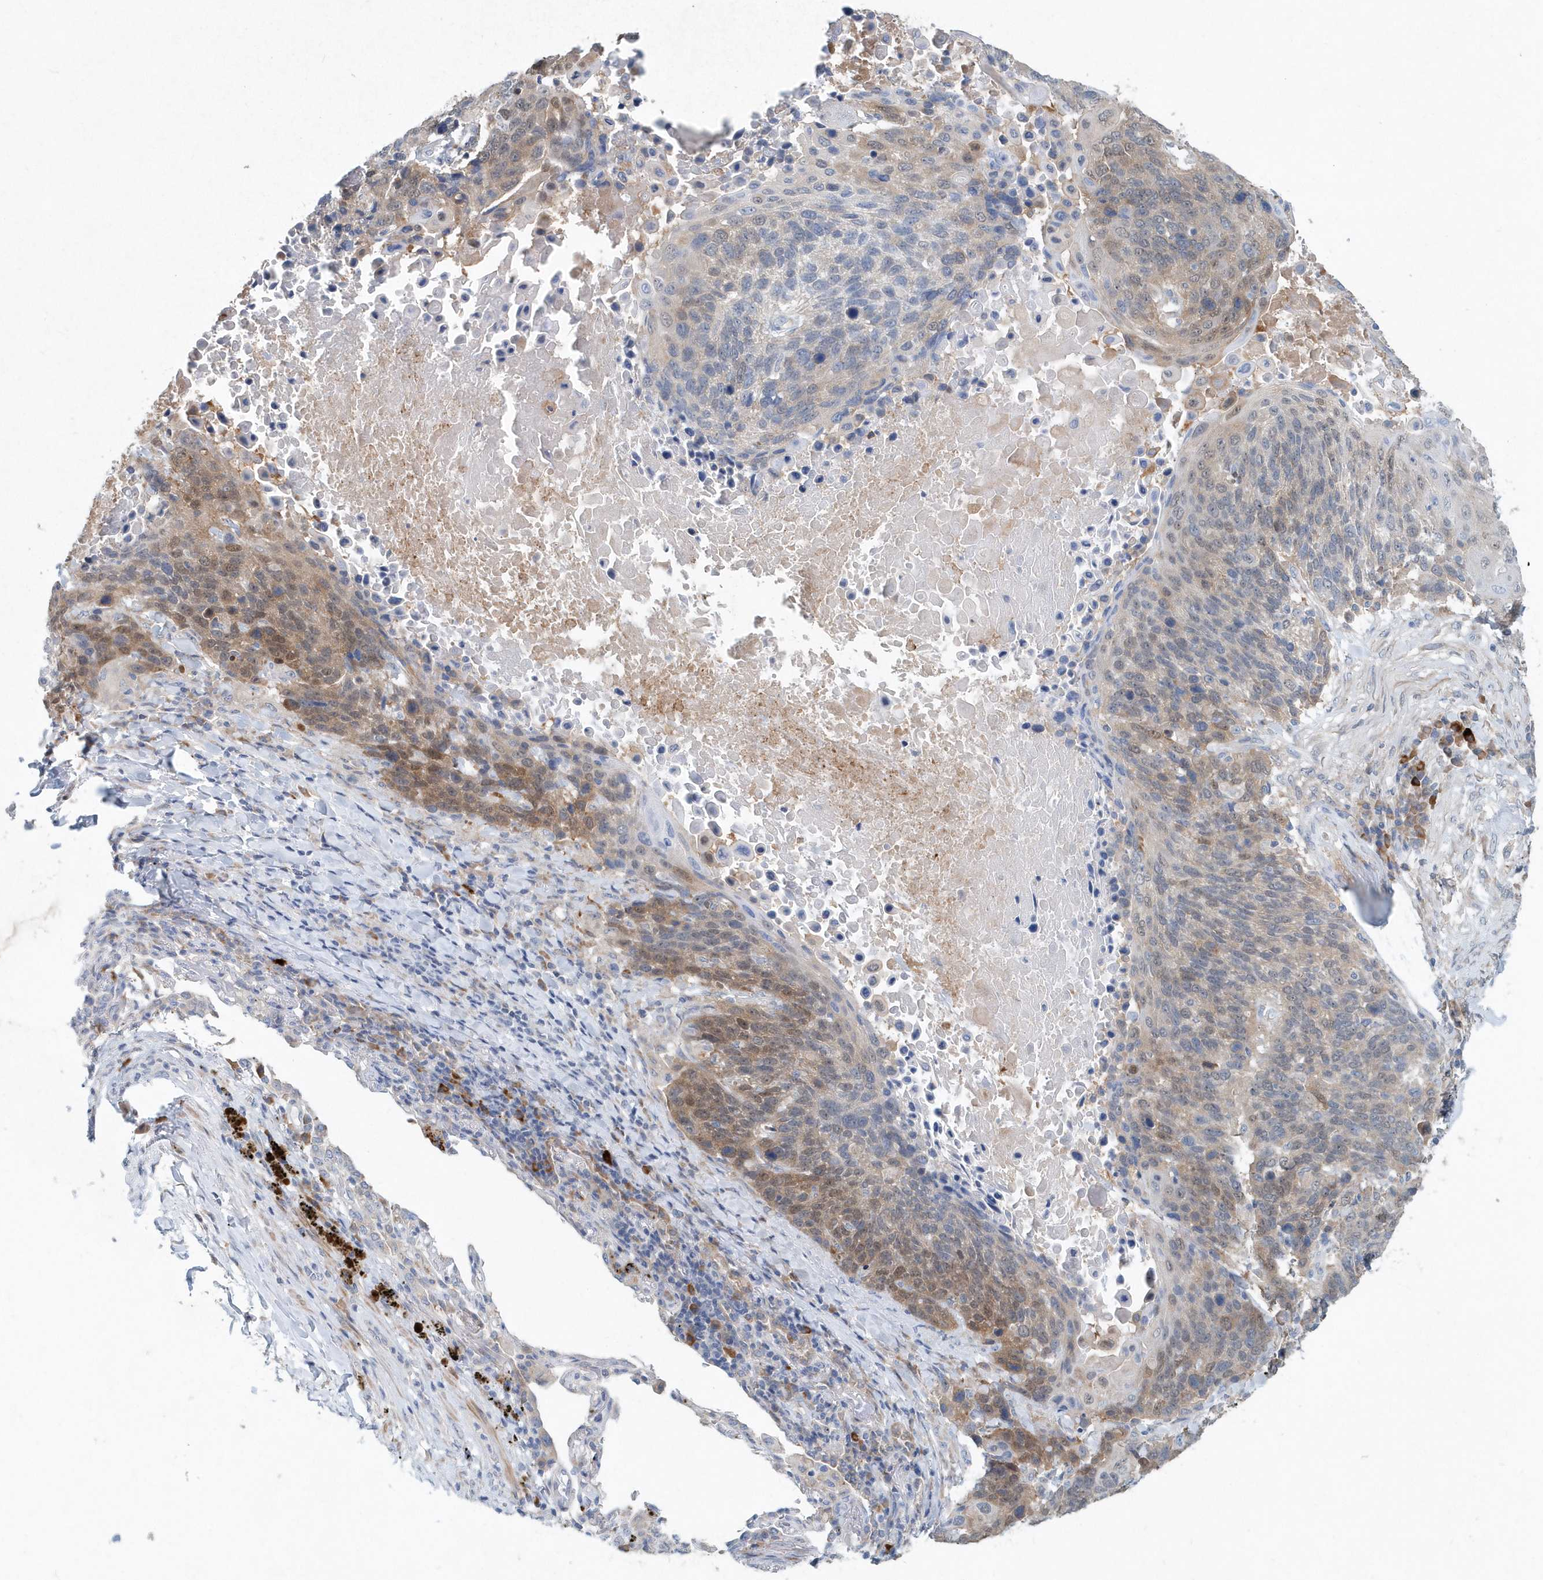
{"staining": {"intensity": "moderate", "quantity": "<25%", "location": "cytoplasmic/membranous"}, "tissue": "lung cancer", "cell_type": "Tumor cells", "image_type": "cancer", "snomed": [{"axis": "morphology", "description": "Squamous cell carcinoma, NOS"}, {"axis": "topography", "description": "Lung"}], "caption": "Human lung squamous cell carcinoma stained with a brown dye reveals moderate cytoplasmic/membranous positive positivity in about <25% of tumor cells.", "gene": "PFN2", "patient": {"sex": "male", "age": 66}}